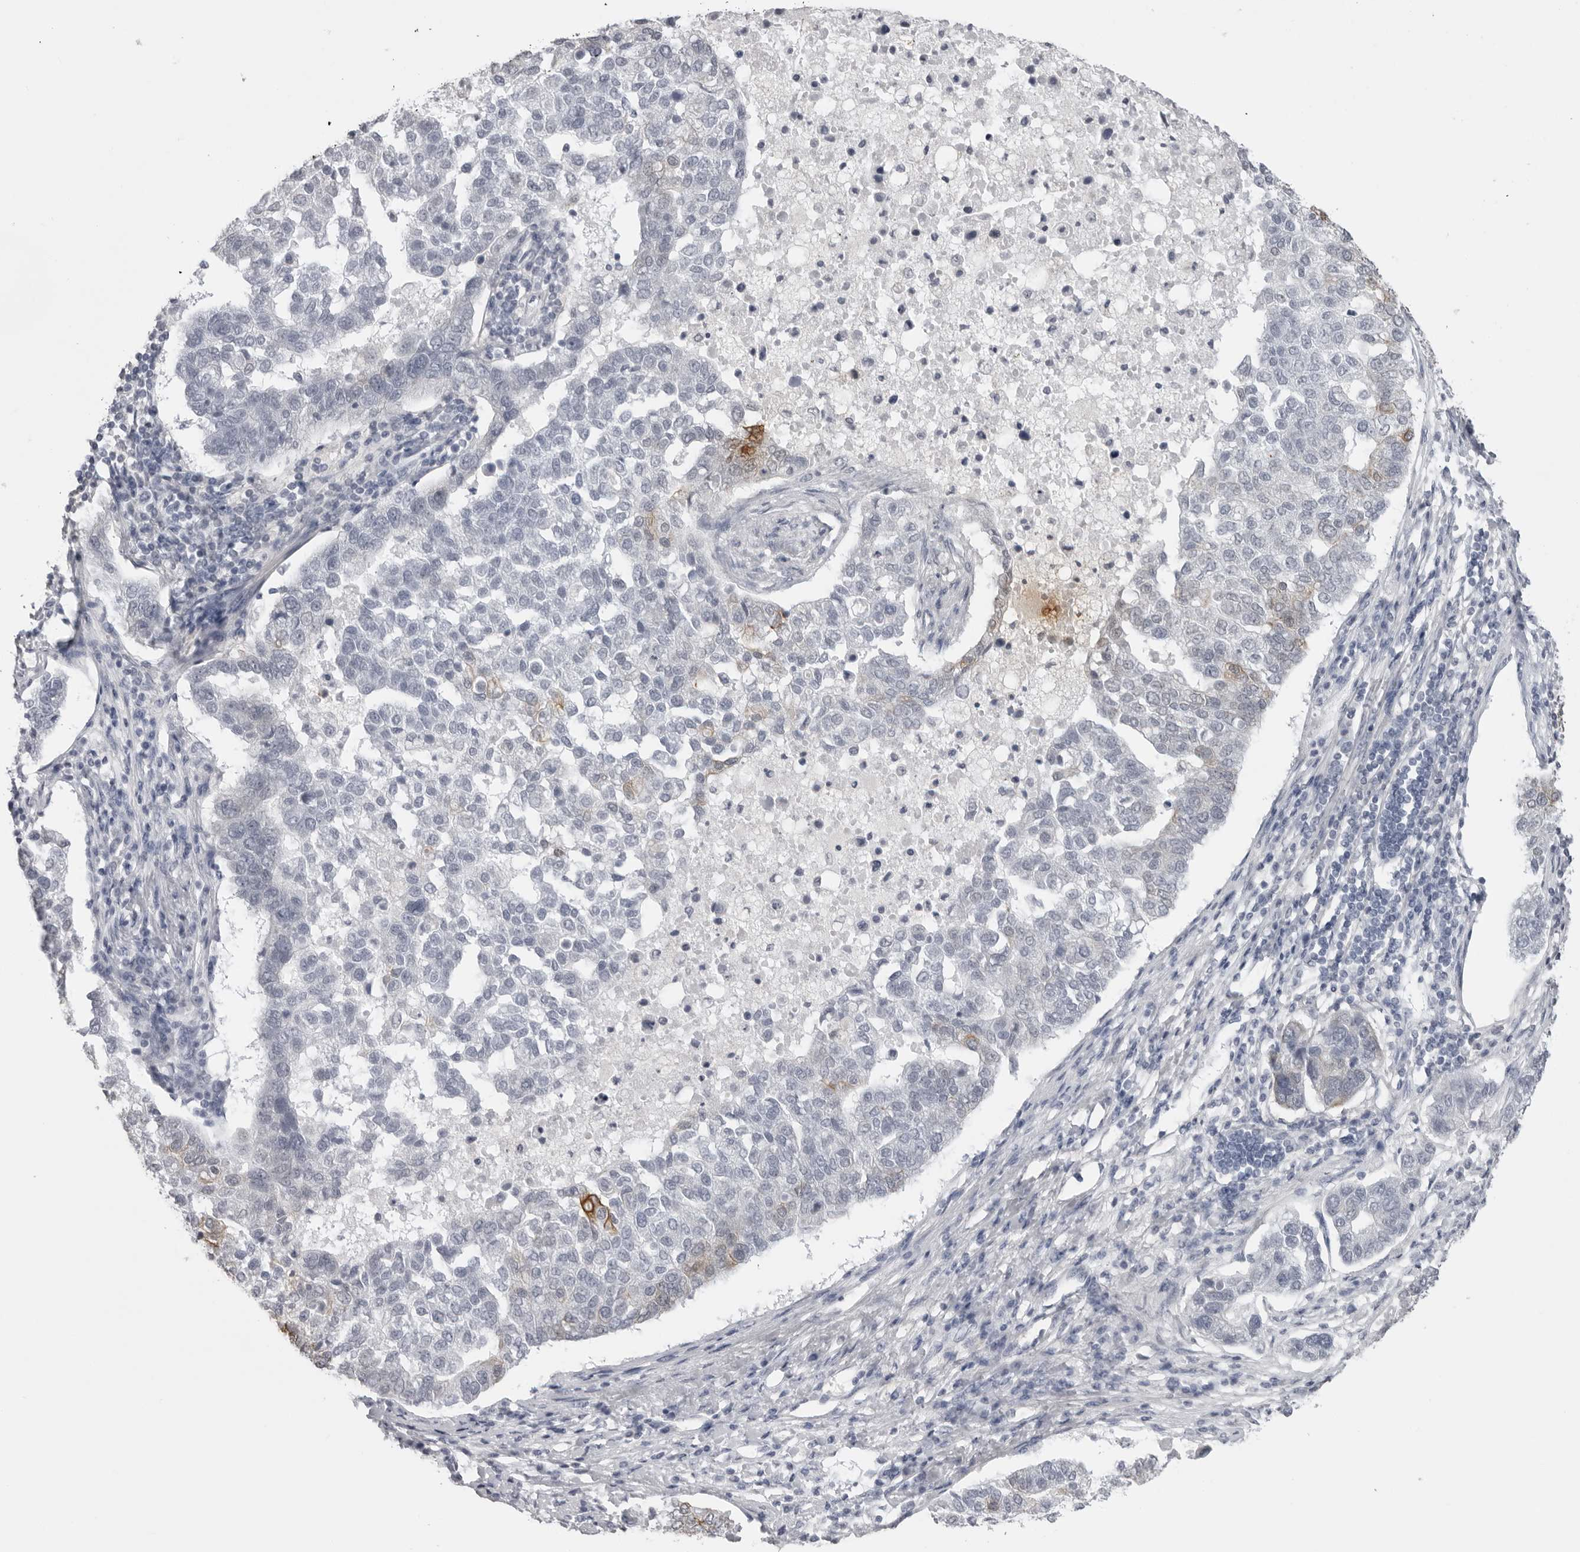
{"staining": {"intensity": "moderate", "quantity": "<25%", "location": "cytoplasmic/membranous"}, "tissue": "pancreatic cancer", "cell_type": "Tumor cells", "image_type": "cancer", "snomed": [{"axis": "morphology", "description": "Adenocarcinoma, NOS"}, {"axis": "topography", "description": "Pancreas"}], "caption": "Human adenocarcinoma (pancreatic) stained with a brown dye shows moderate cytoplasmic/membranous positive staining in approximately <25% of tumor cells.", "gene": "SERPINF2", "patient": {"sex": "female", "age": 61}}